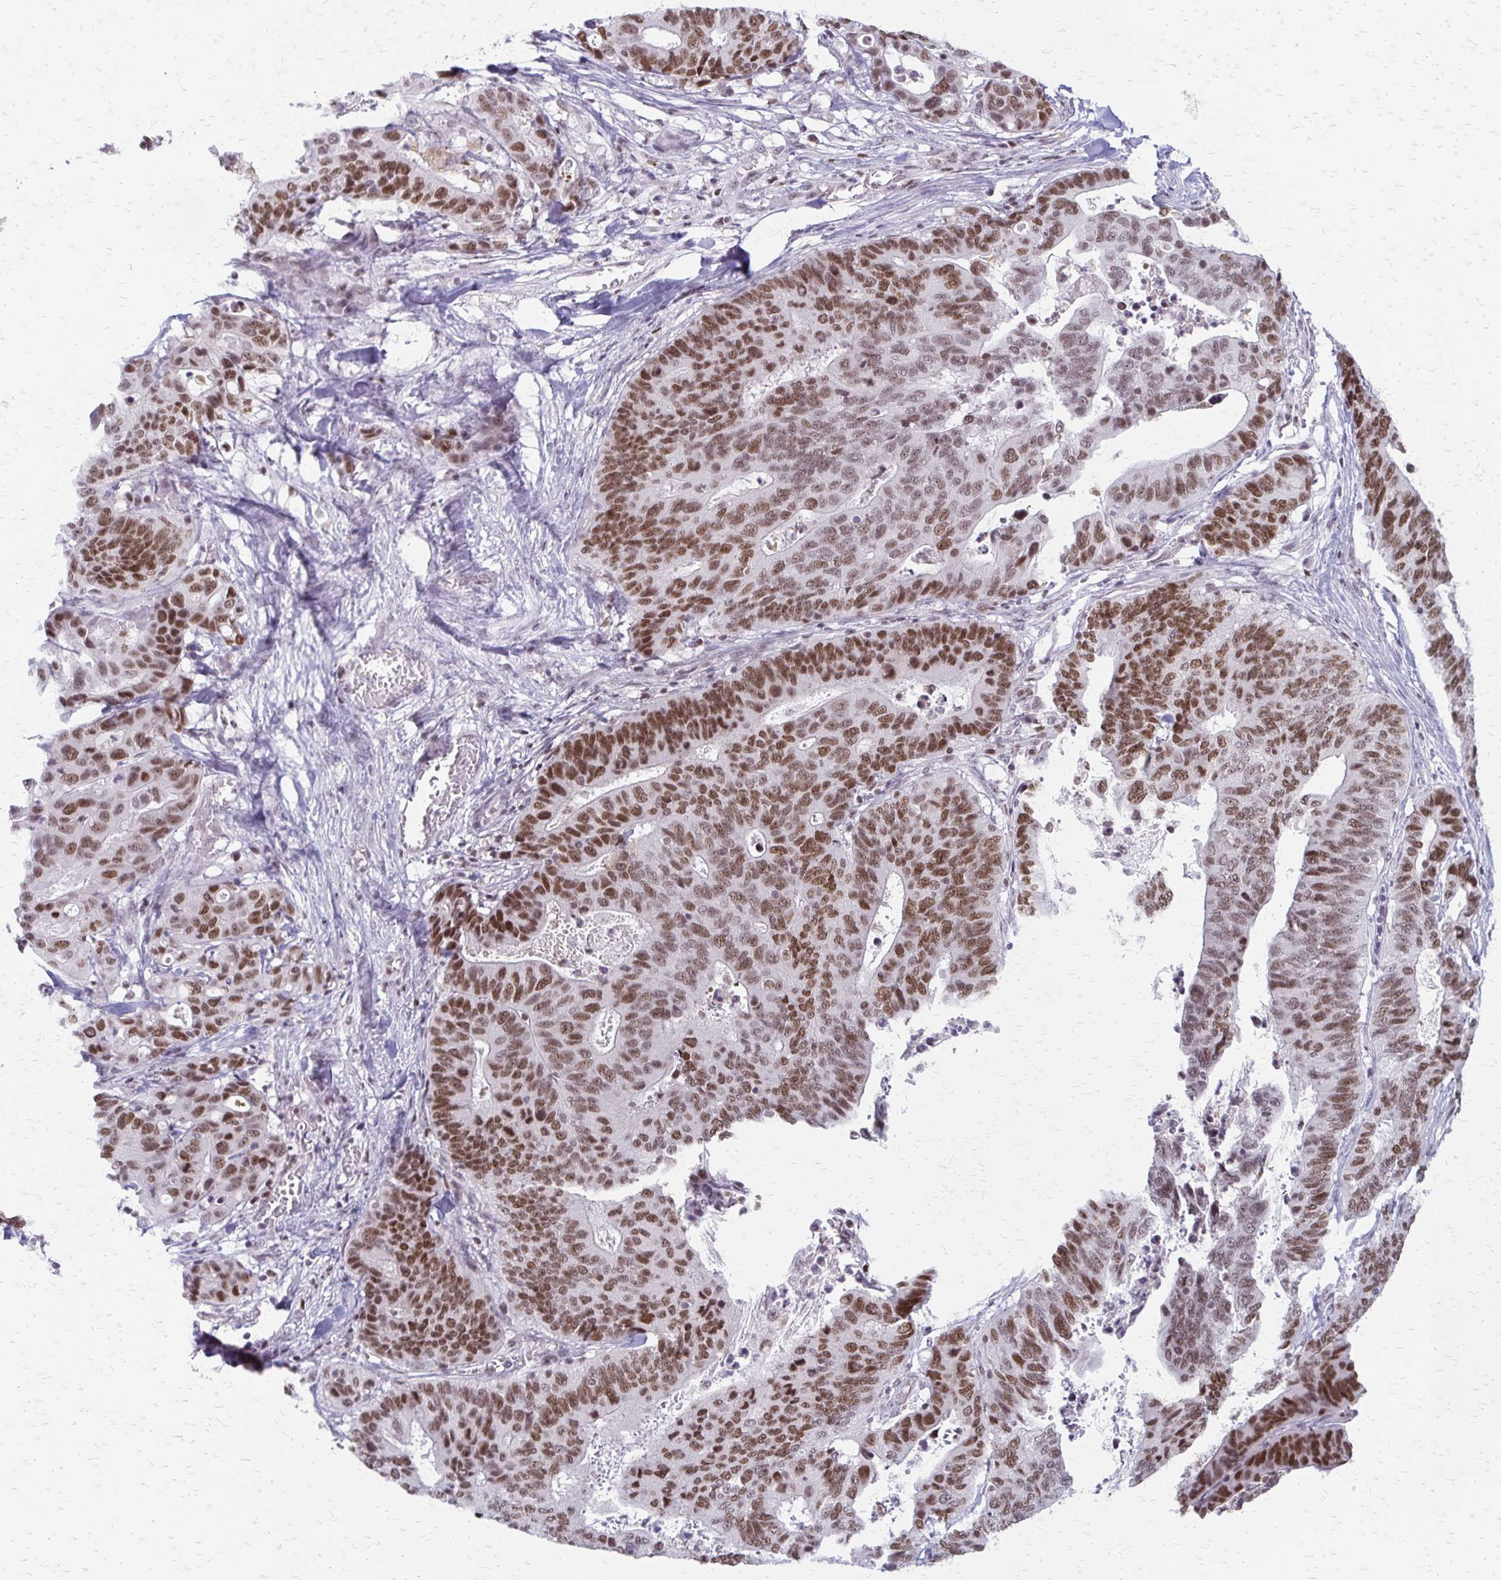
{"staining": {"intensity": "moderate", "quantity": ">75%", "location": "nuclear"}, "tissue": "stomach cancer", "cell_type": "Tumor cells", "image_type": "cancer", "snomed": [{"axis": "morphology", "description": "Adenocarcinoma, NOS"}, {"axis": "topography", "description": "Stomach, upper"}], "caption": "Immunohistochemical staining of human stomach cancer demonstrates moderate nuclear protein staining in about >75% of tumor cells.", "gene": "EED", "patient": {"sex": "female", "age": 67}}